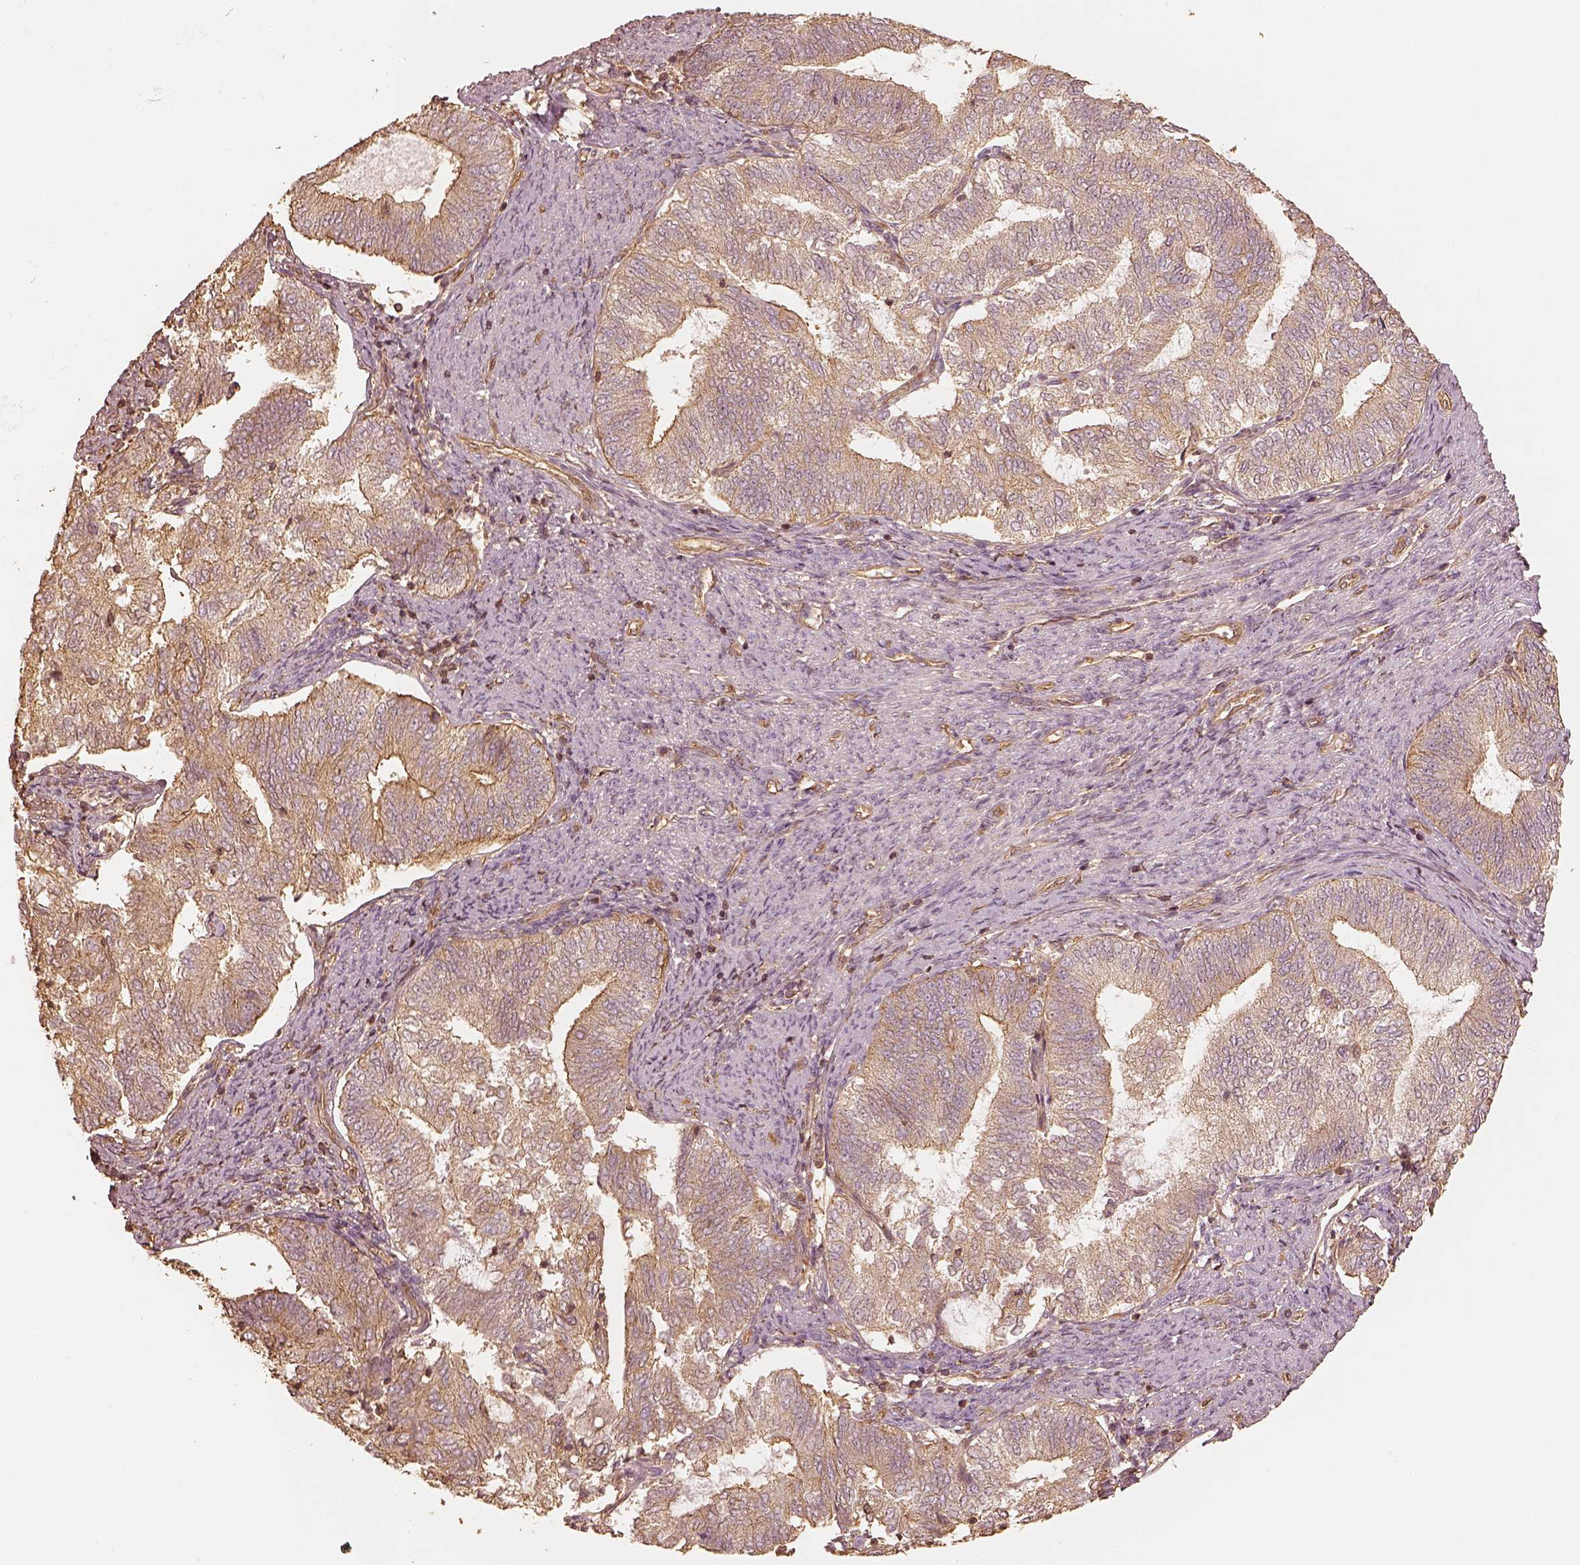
{"staining": {"intensity": "moderate", "quantity": ">75%", "location": "cytoplasmic/membranous"}, "tissue": "endometrial cancer", "cell_type": "Tumor cells", "image_type": "cancer", "snomed": [{"axis": "morphology", "description": "Adenocarcinoma, NOS"}, {"axis": "topography", "description": "Endometrium"}], "caption": "Human endometrial adenocarcinoma stained for a protein (brown) reveals moderate cytoplasmic/membranous positive expression in about >75% of tumor cells.", "gene": "WDR7", "patient": {"sex": "female", "age": 65}}